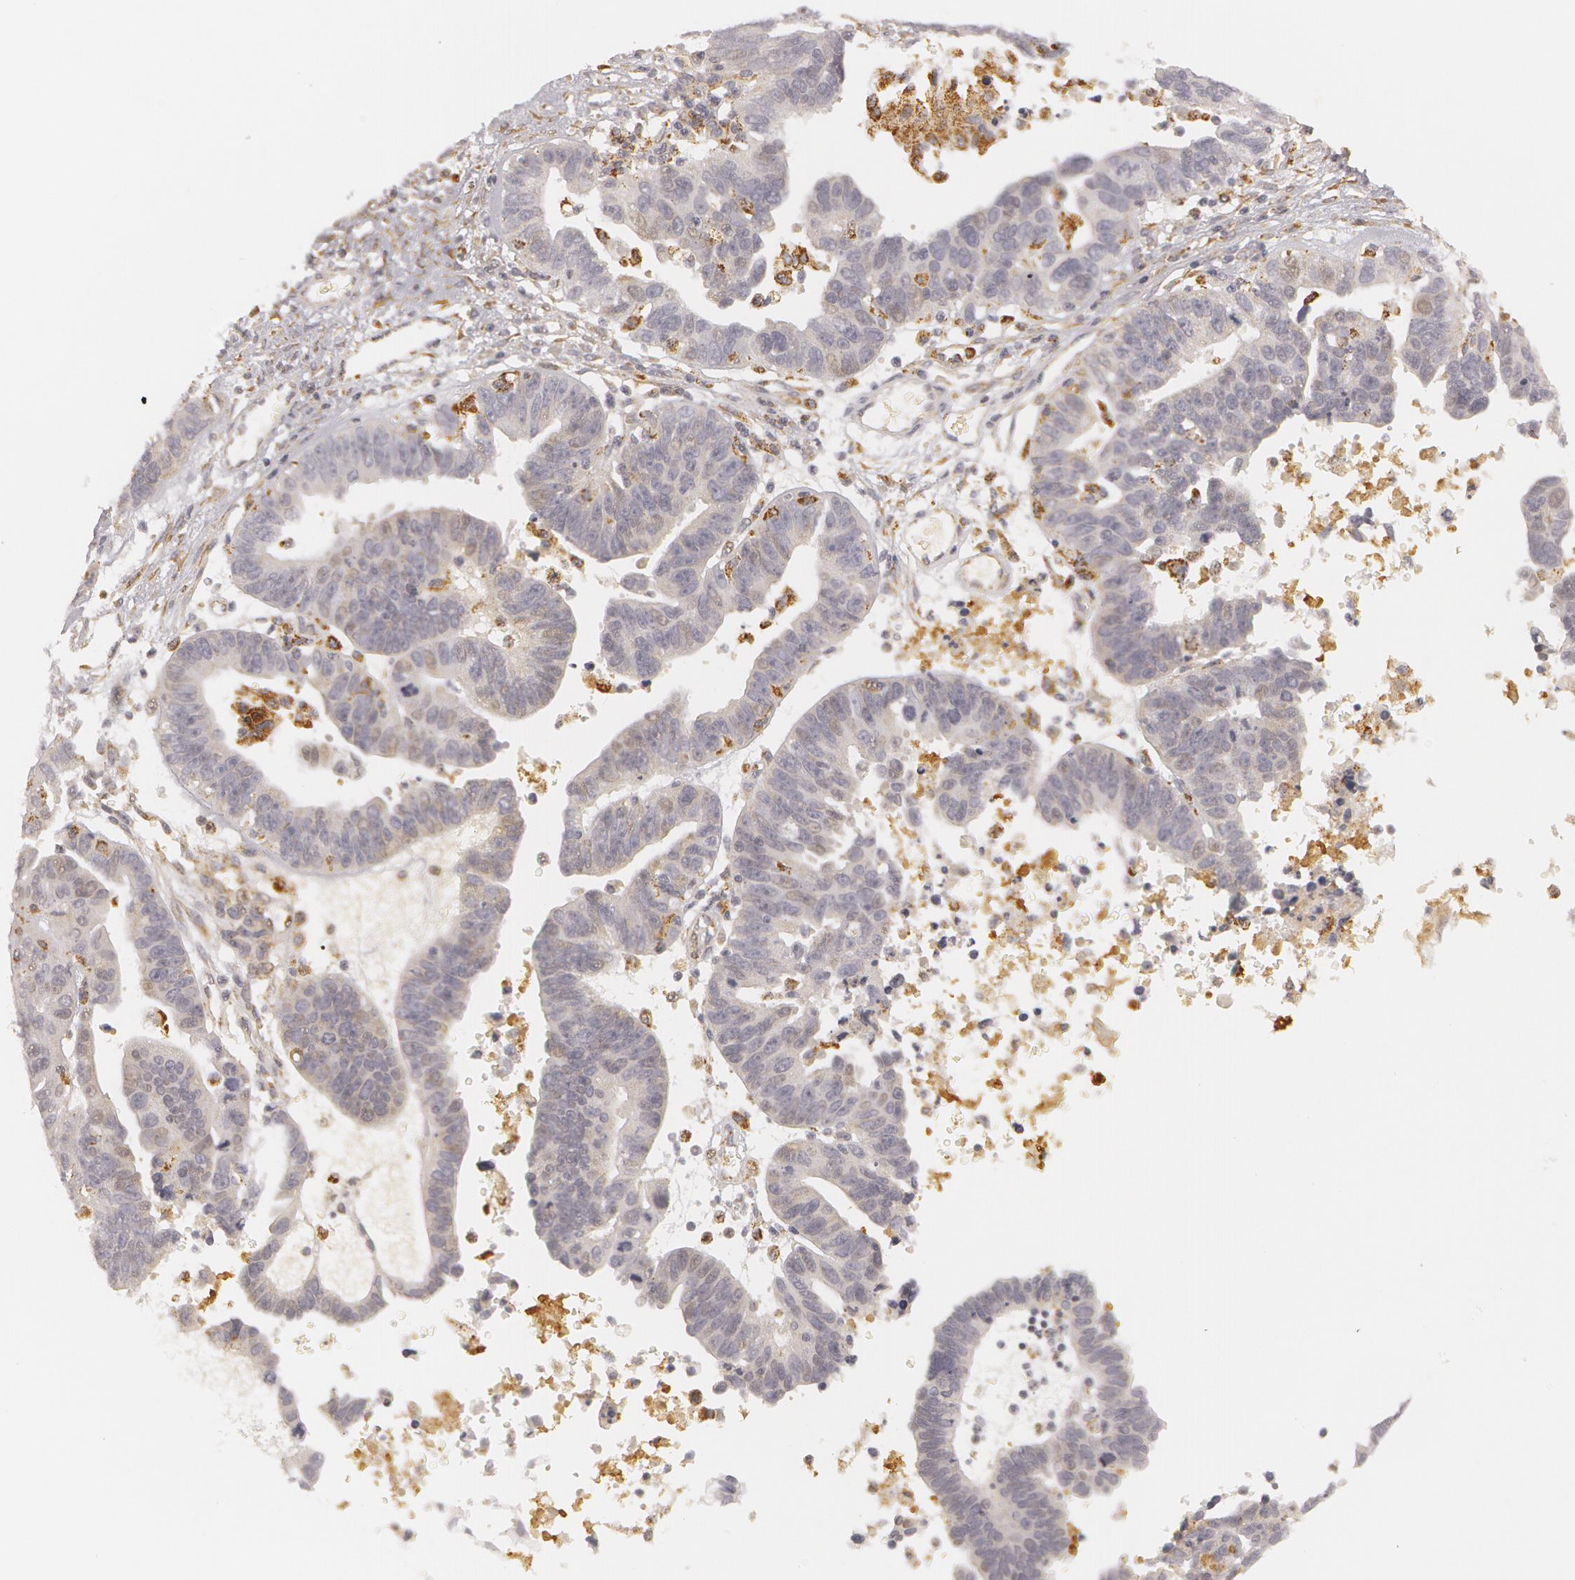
{"staining": {"intensity": "weak", "quantity": "25%-75%", "location": "cytoplasmic/membranous"}, "tissue": "ovarian cancer", "cell_type": "Tumor cells", "image_type": "cancer", "snomed": [{"axis": "morphology", "description": "Carcinoma, endometroid"}, {"axis": "morphology", "description": "Cystadenocarcinoma, serous, NOS"}, {"axis": "topography", "description": "Ovary"}], "caption": "Tumor cells reveal low levels of weak cytoplasmic/membranous staining in approximately 25%-75% of cells in human ovarian cancer (endometroid carcinoma).", "gene": "C7", "patient": {"sex": "female", "age": 45}}